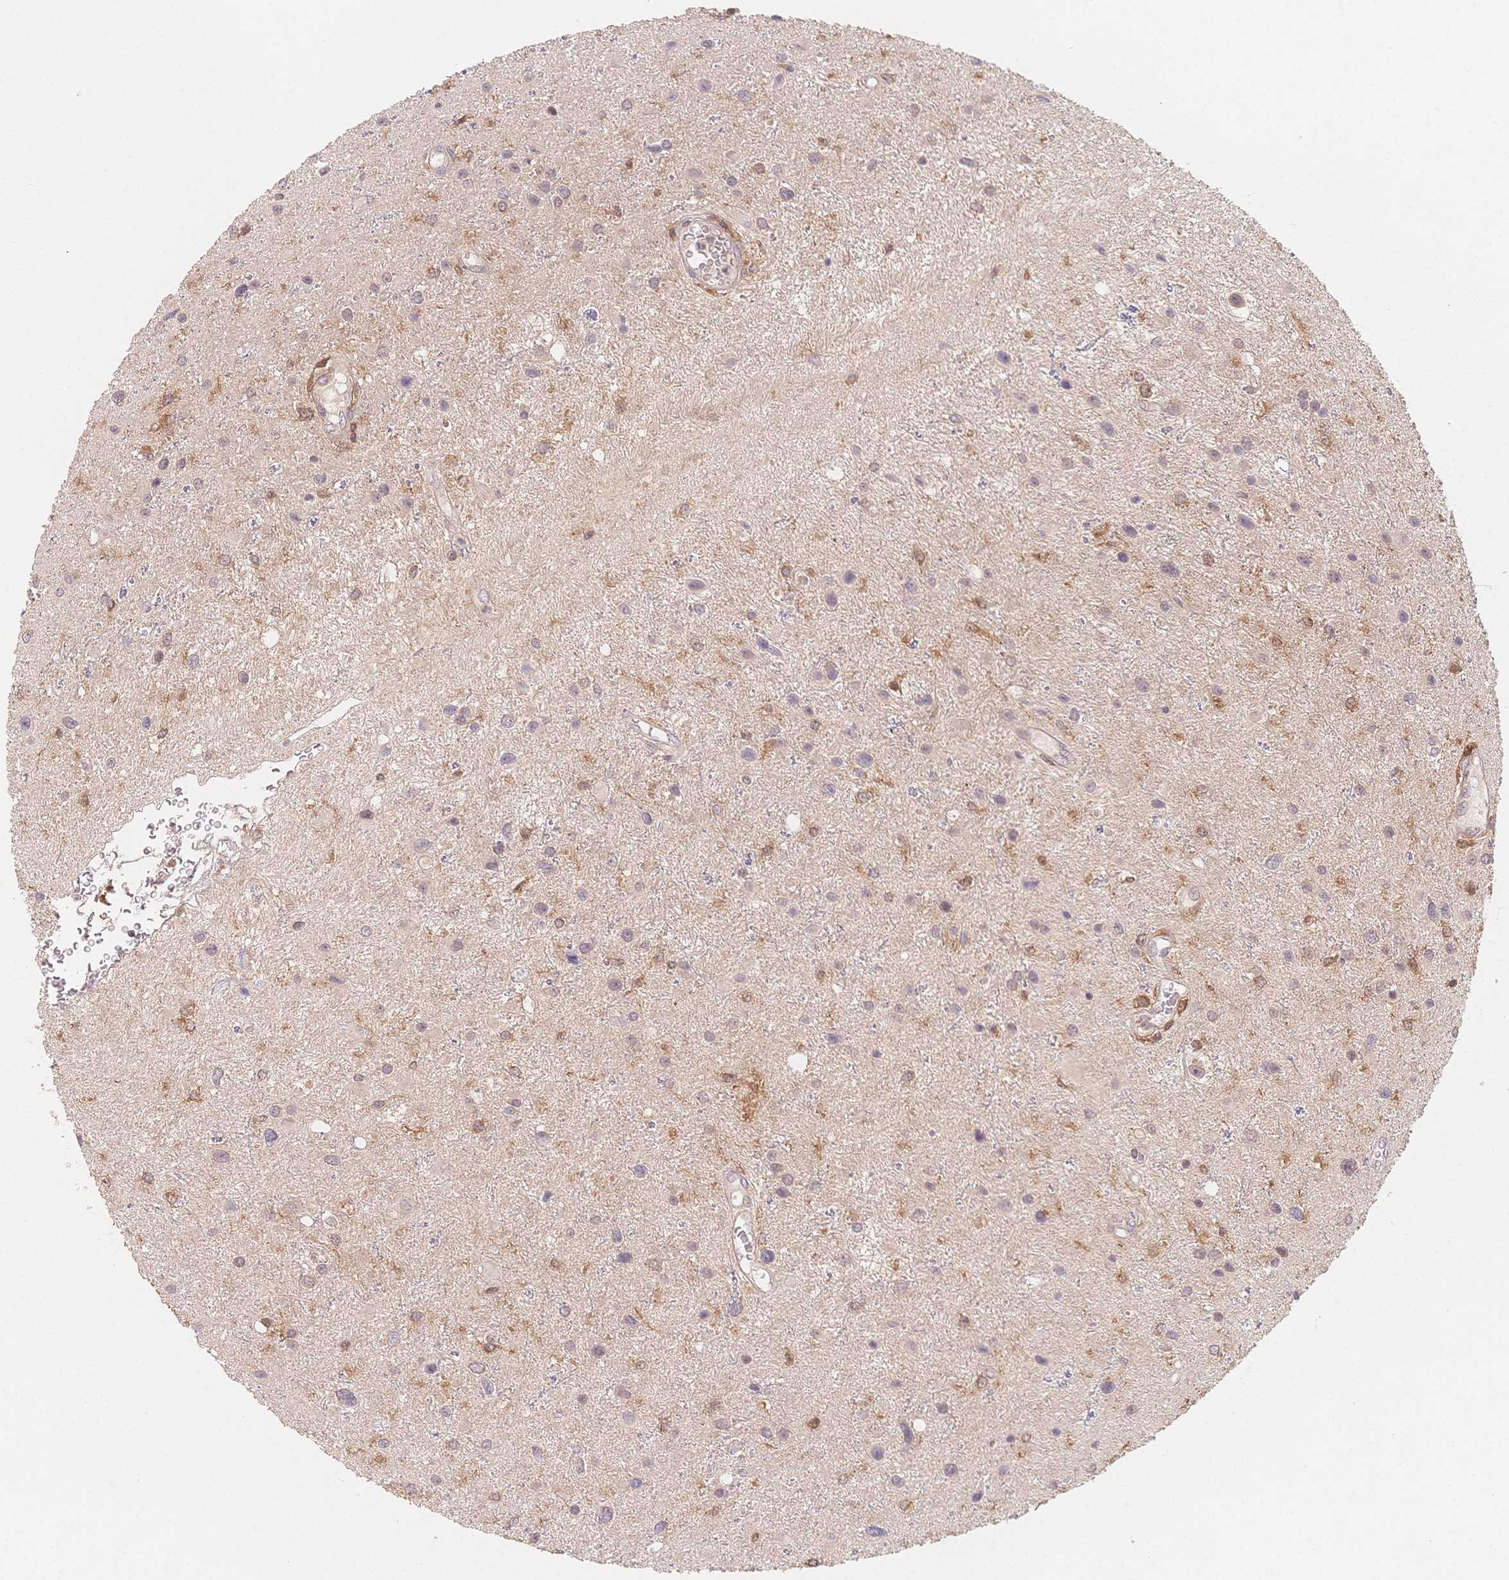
{"staining": {"intensity": "weak", "quantity": "25%-75%", "location": "cytoplasmic/membranous"}, "tissue": "glioma", "cell_type": "Tumor cells", "image_type": "cancer", "snomed": [{"axis": "morphology", "description": "Glioma, malignant, Low grade"}, {"axis": "topography", "description": "Brain"}], "caption": "Weak cytoplasmic/membranous staining is identified in about 25%-75% of tumor cells in glioma. The staining was performed using DAB, with brown indicating positive protein expression. Nuclei are stained blue with hematoxylin.", "gene": "C12orf75", "patient": {"sex": "female", "age": 32}}